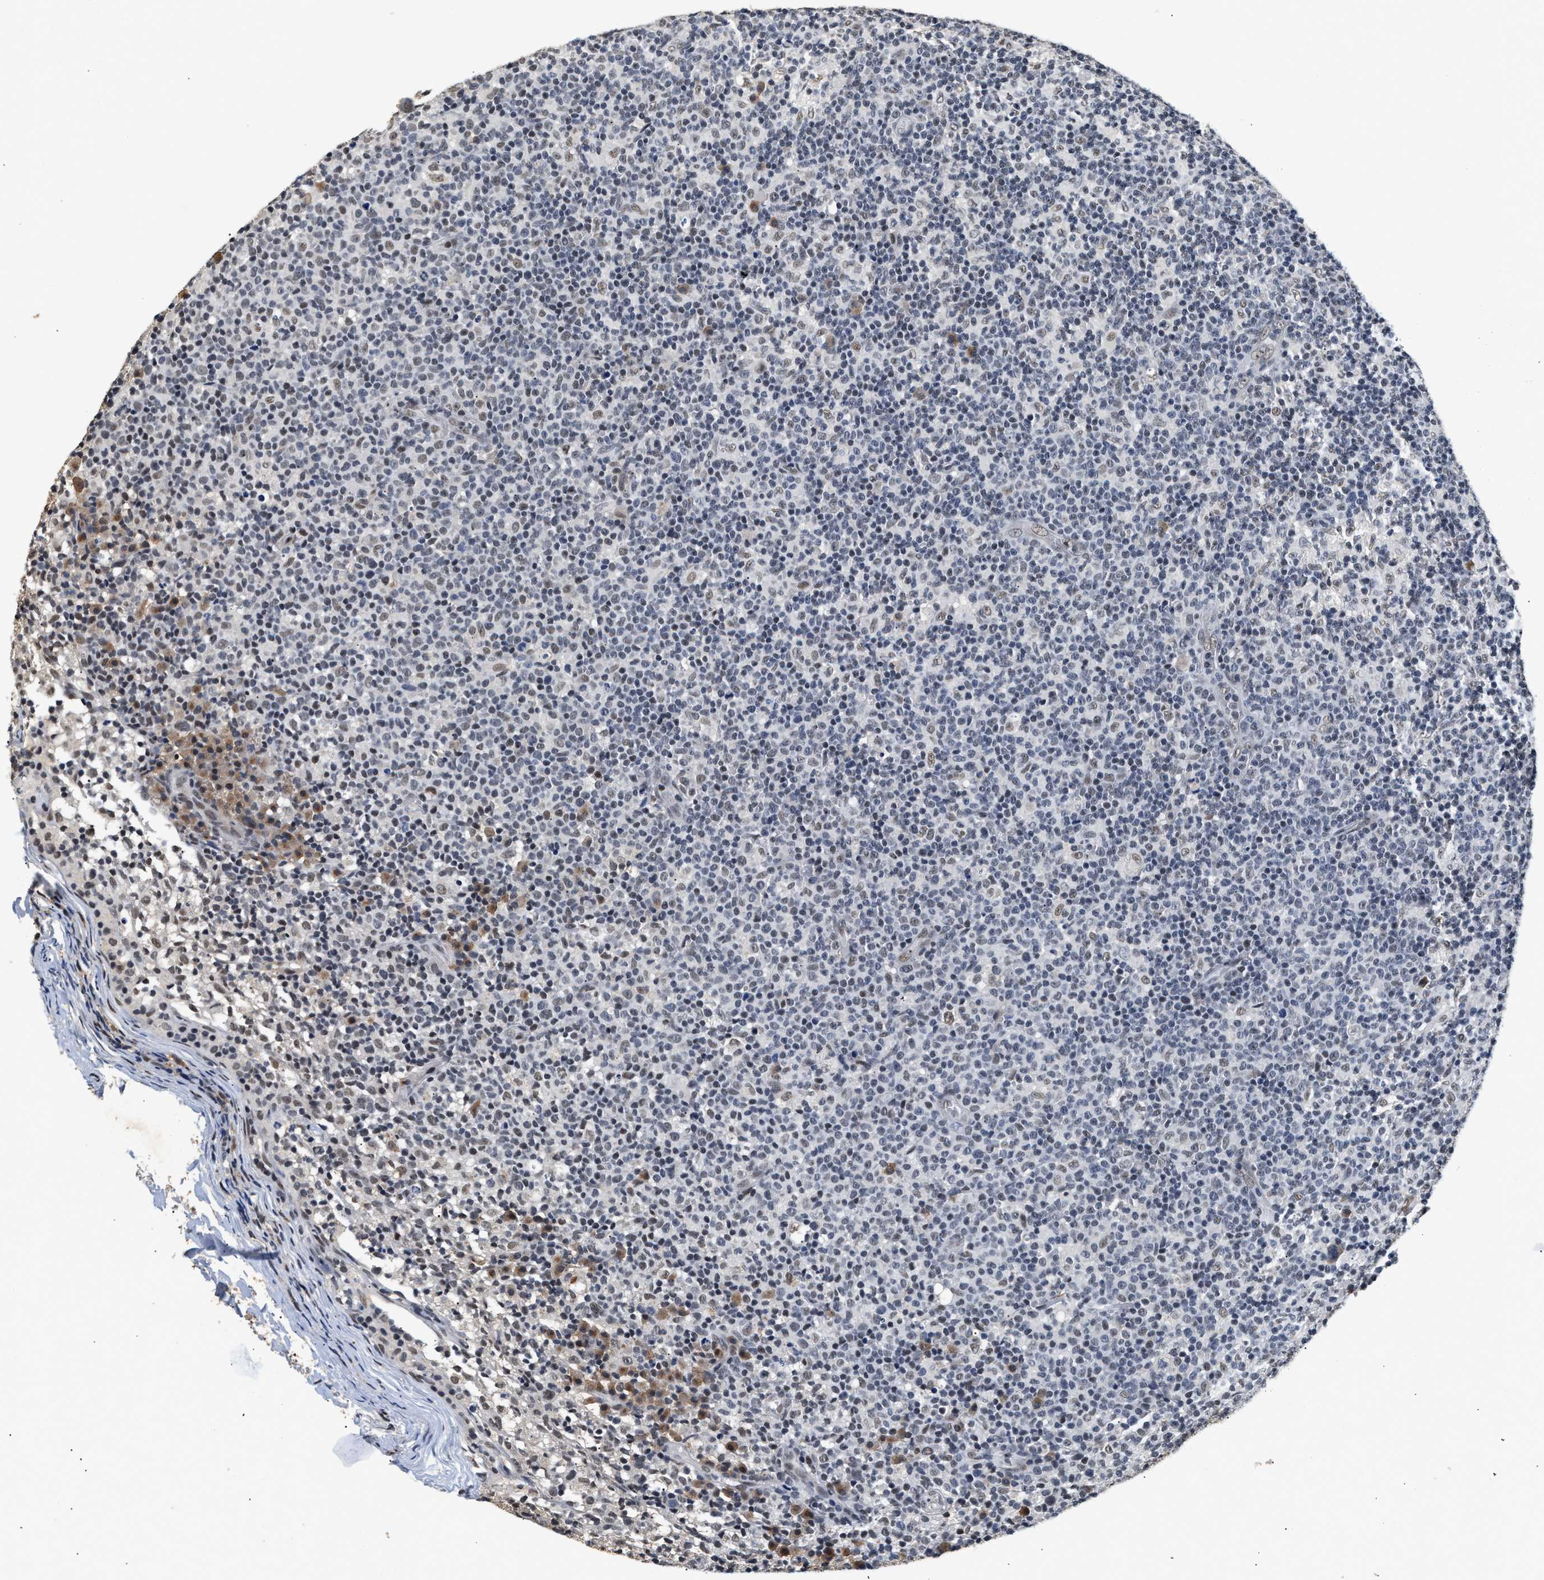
{"staining": {"intensity": "negative", "quantity": "none", "location": "none"}, "tissue": "lymph node", "cell_type": "Germinal center cells", "image_type": "normal", "snomed": [{"axis": "morphology", "description": "Normal tissue, NOS"}, {"axis": "morphology", "description": "Inflammation, NOS"}, {"axis": "topography", "description": "Lymph node"}], "caption": "The immunohistochemistry histopathology image has no significant expression in germinal center cells of lymph node. Brightfield microscopy of immunohistochemistry (IHC) stained with DAB (3,3'-diaminobenzidine) (brown) and hematoxylin (blue), captured at high magnification.", "gene": "THOC1", "patient": {"sex": "male", "age": 55}}